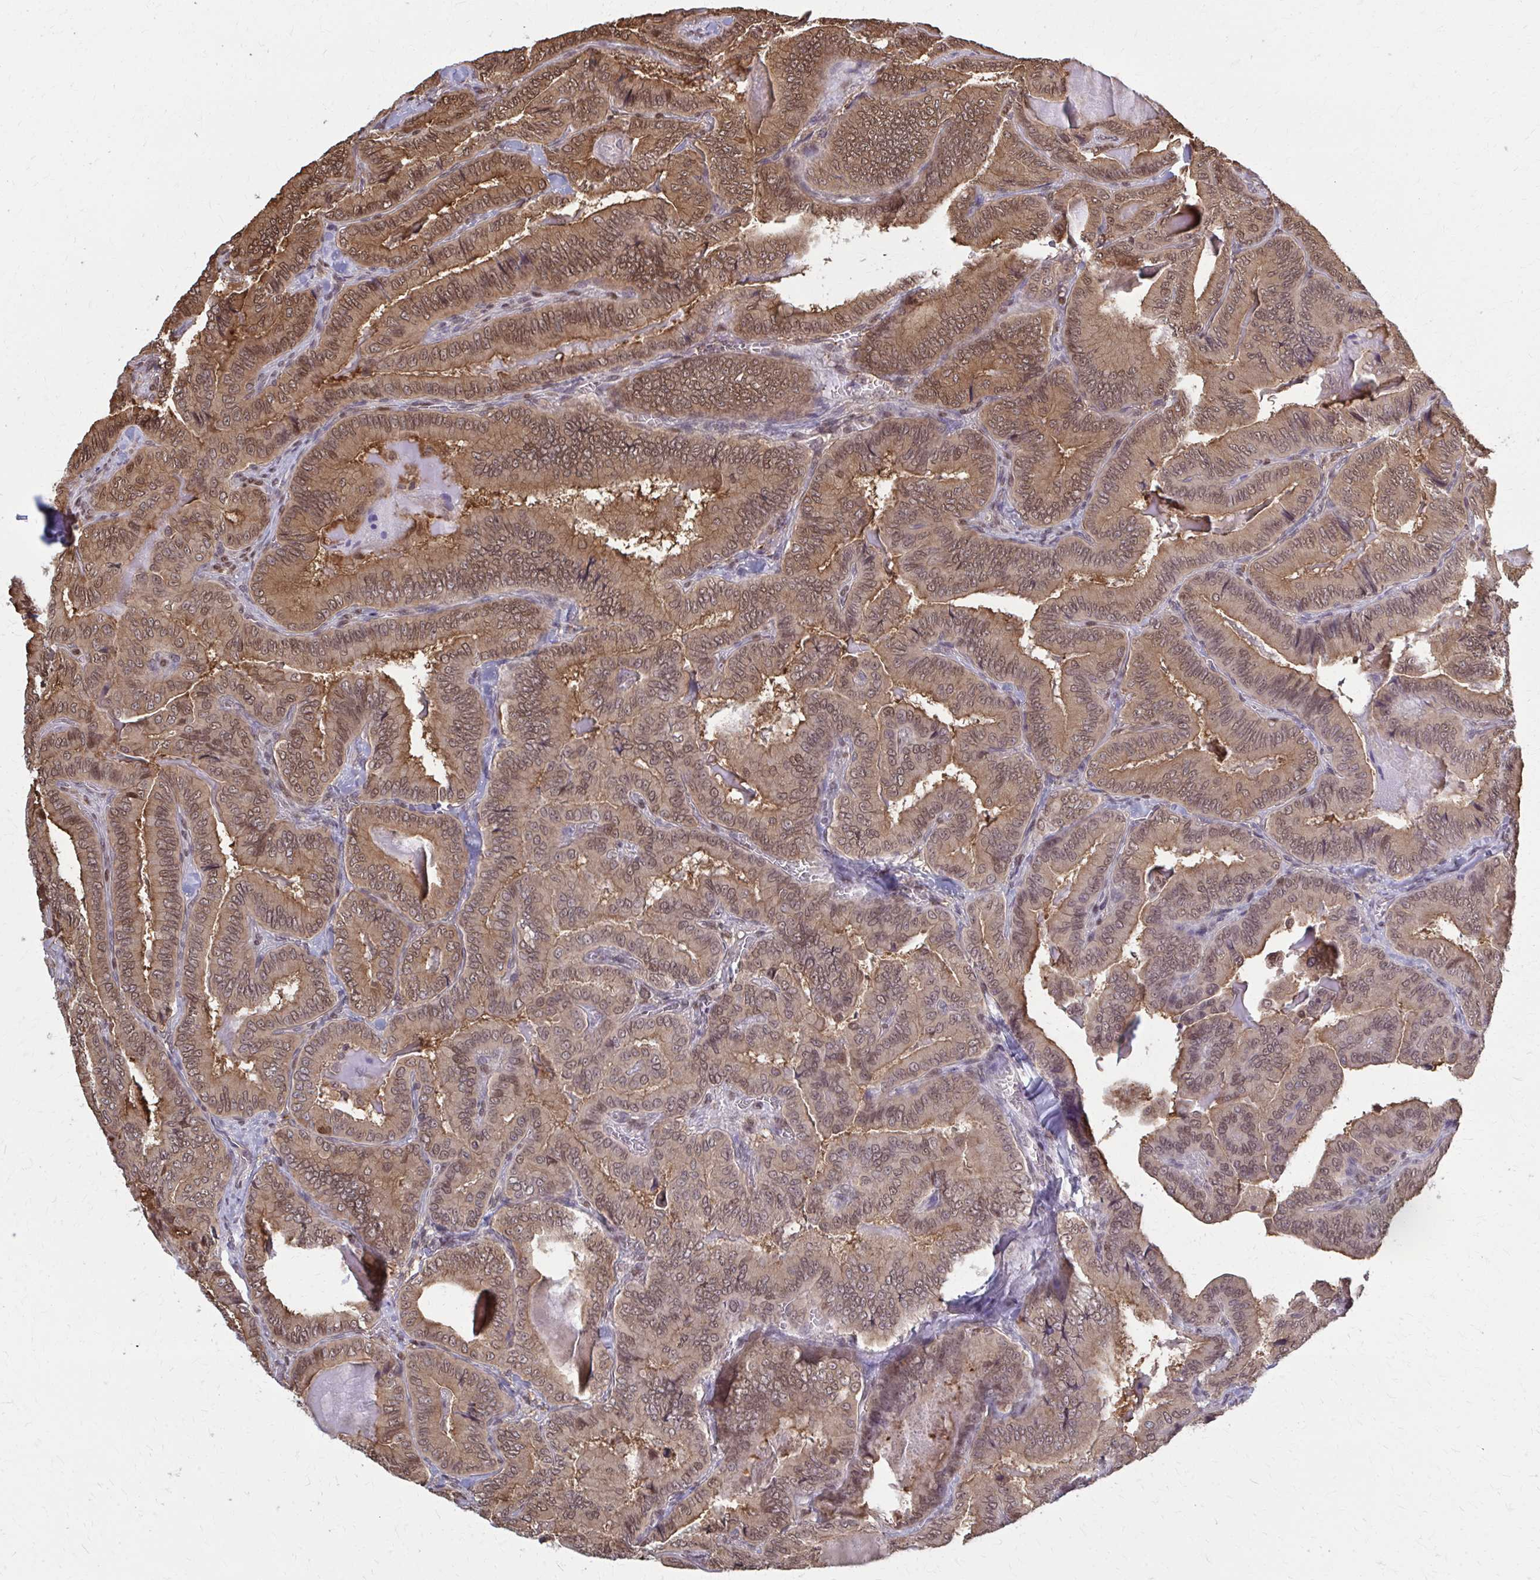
{"staining": {"intensity": "moderate", "quantity": ">75%", "location": "cytoplasmic/membranous,nuclear"}, "tissue": "thyroid cancer", "cell_type": "Tumor cells", "image_type": "cancer", "snomed": [{"axis": "morphology", "description": "Papillary adenocarcinoma, NOS"}, {"axis": "topography", "description": "Thyroid gland"}], "caption": "Approximately >75% of tumor cells in thyroid cancer demonstrate moderate cytoplasmic/membranous and nuclear protein expression as visualized by brown immunohistochemical staining.", "gene": "MDH1", "patient": {"sex": "male", "age": 61}}